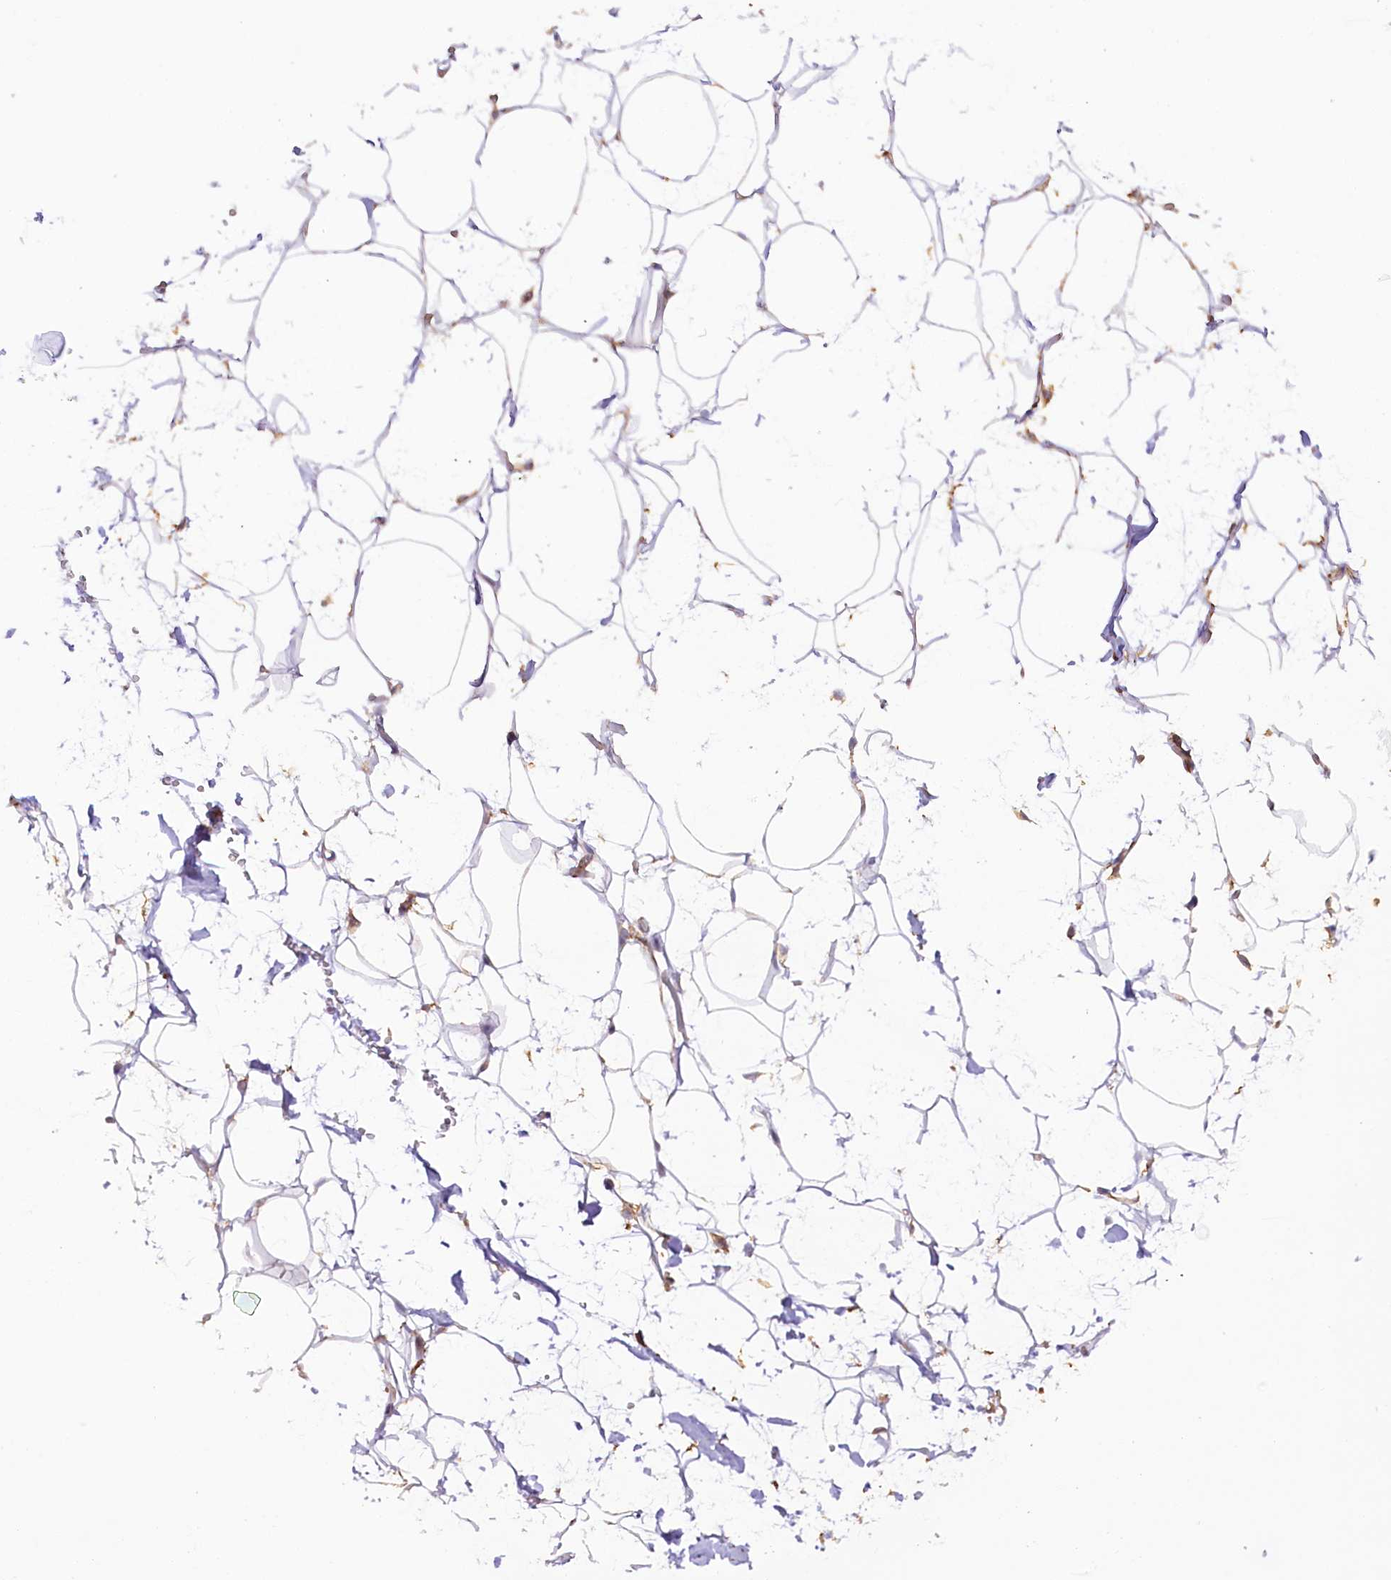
{"staining": {"intensity": "negative", "quantity": "none", "location": "none"}, "tissue": "adipose tissue", "cell_type": "Adipocytes", "image_type": "normal", "snomed": [{"axis": "morphology", "description": "Normal tissue, NOS"}, {"axis": "topography", "description": "Breast"}], "caption": "Immunohistochemistry histopathology image of benign adipose tissue: adipose tissue stained with DAB shows no significant protein expression in adipocytes.", "gene": "SYNPO2", "patient": {"sex": "female", "age": 26}}